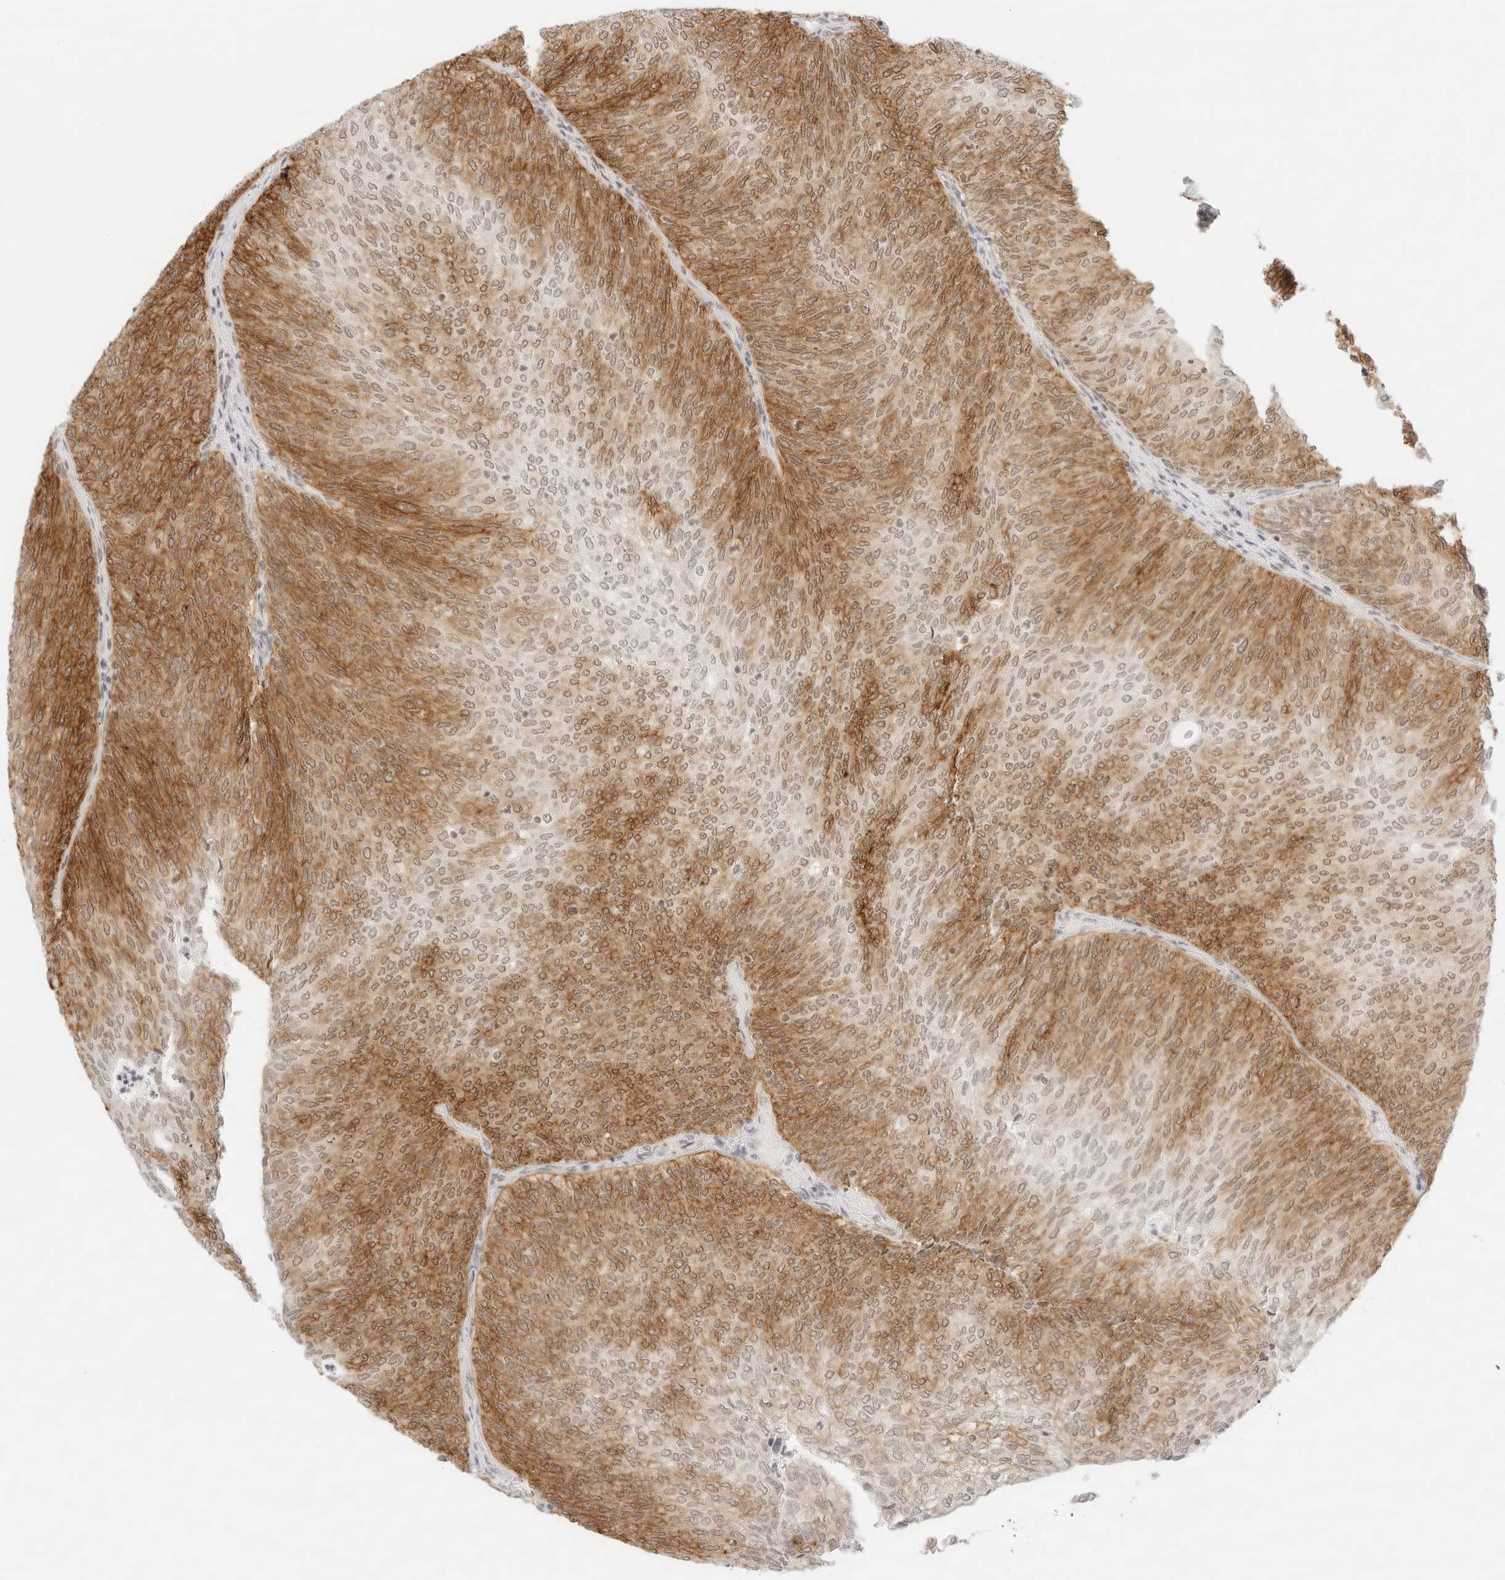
{"staining": {"intensity": "moderate", "quantity": ">75%", "location": "cytoplasmic/membranous,nuclear"}, "tissue": "urothelial cancer", "cell_type": "Tumor cells", "image_type": "cancer", "snomed": [{"axis": "morphology", "description": "Urothelial carcinoma, Low grade"}, {"axis": "topography", "description": "Urinary bladder"}], "caption": "Immunohistochemical staining of human urothelial cancer demonstrates moderate cytoplasmic/membranous and nuclear protein positivity in approximately >75% of tumor cells. (DAB IHC, brown staining for protein, blue staining for nuclei).", "gene": "GNAS", "patient": {"sex": "female", "age": 79}}